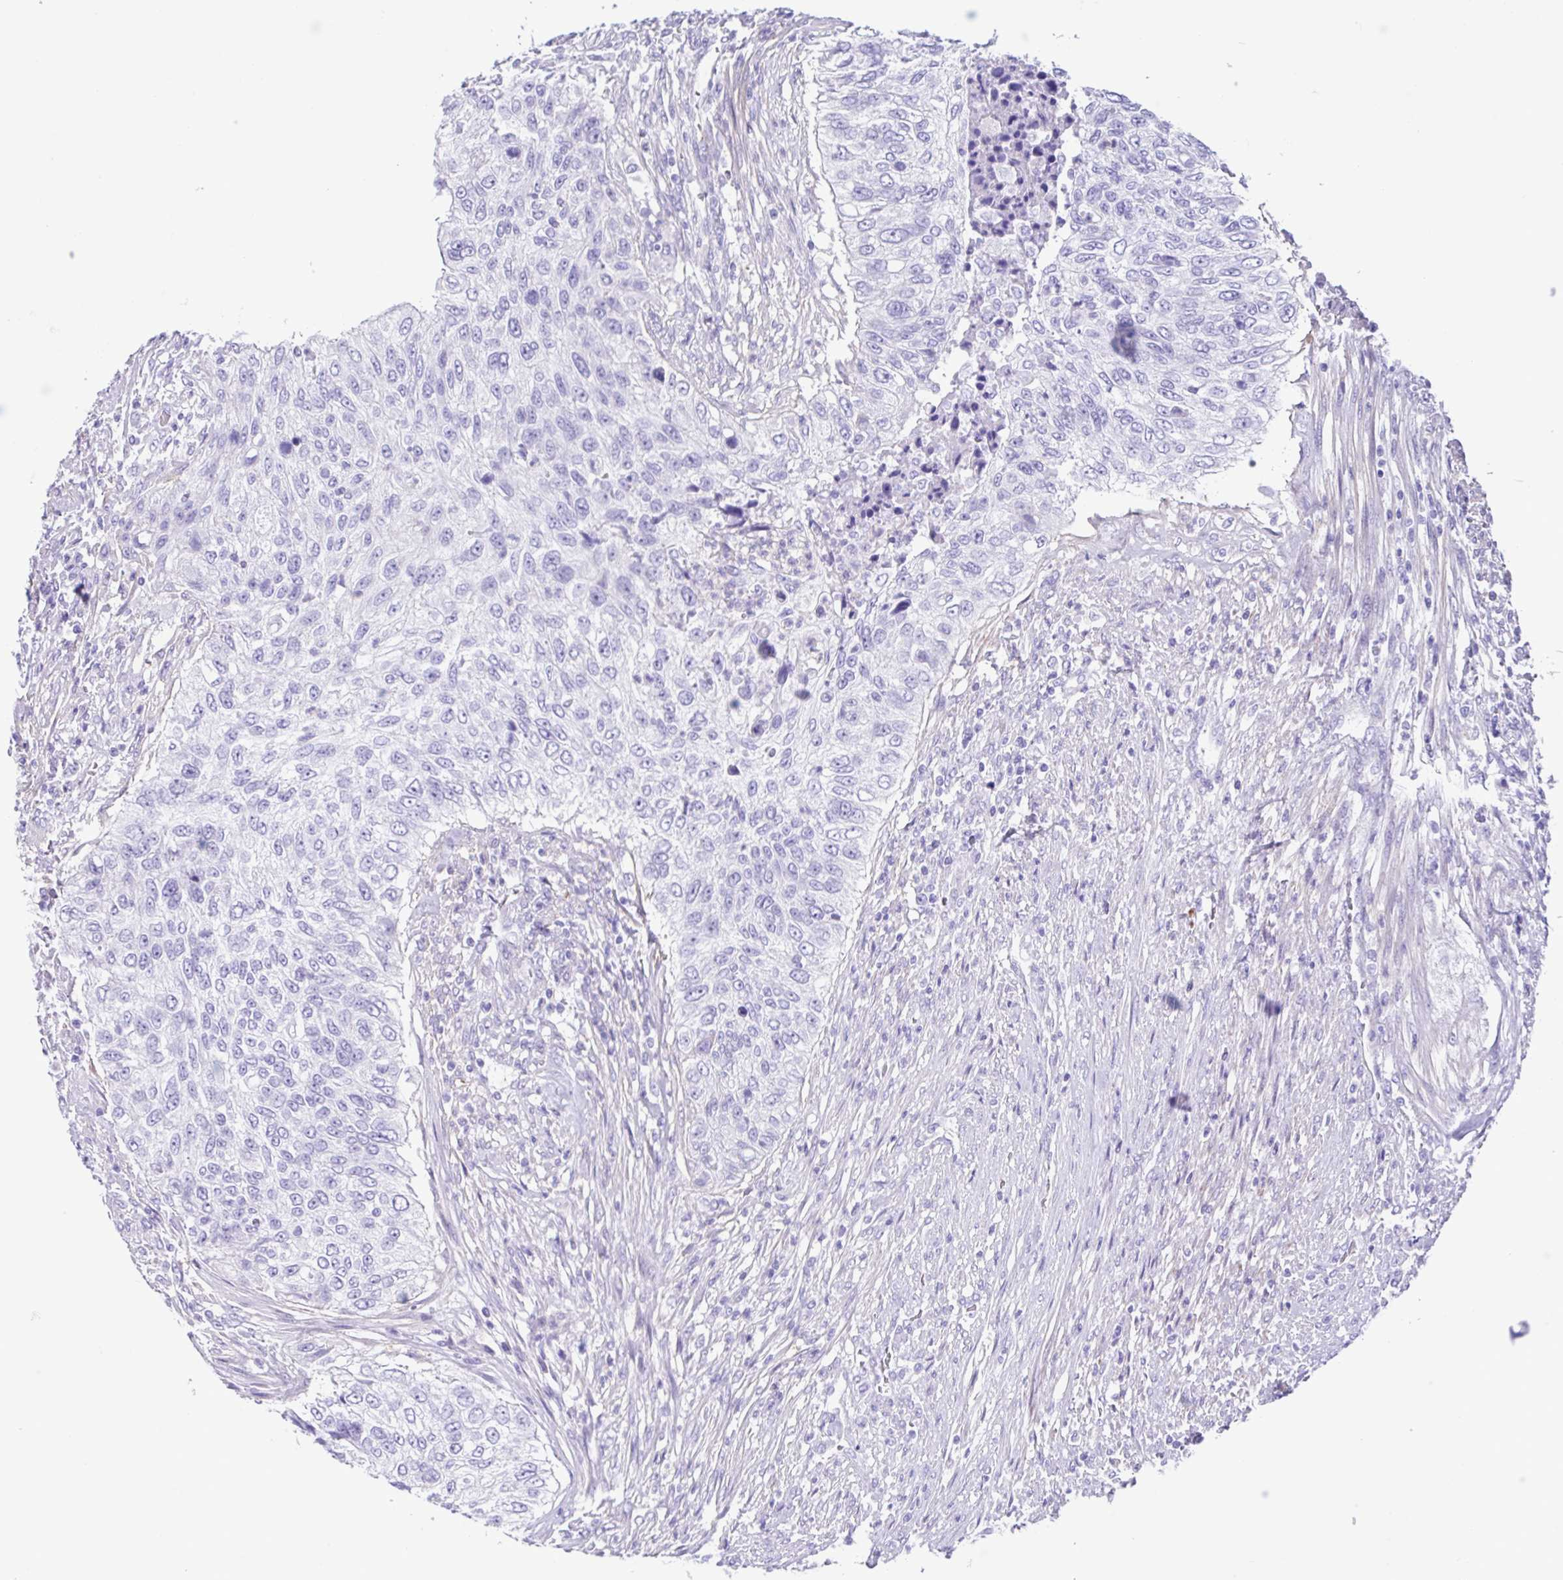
{"staining": {"intensity": "negative", "quantity": "none", "location": "none"}, "tissue": "urothelial cancer", "cell_type": "Tumor cells", "image_type": "cancer", "snomed": [{"axis": "morphology", "description": "Urothelial carcinoma, High grade"}, {"axis": "topography", "description": "Urinary bladder"}], "caption": "High power microscopy micrograph of an IHC image of high-grade urothelial carcinoma, revealing no significant positivity in tumor cells. Brightfield microscopy of immunohistochemistry (IHC) stained with DAB (3,3'-diaminobenzidine) (brown) and hematoxylin (blue), captured at high magnification.", "gene": "CYP11B1", "patient": {"sex": "female", "age": 60}}